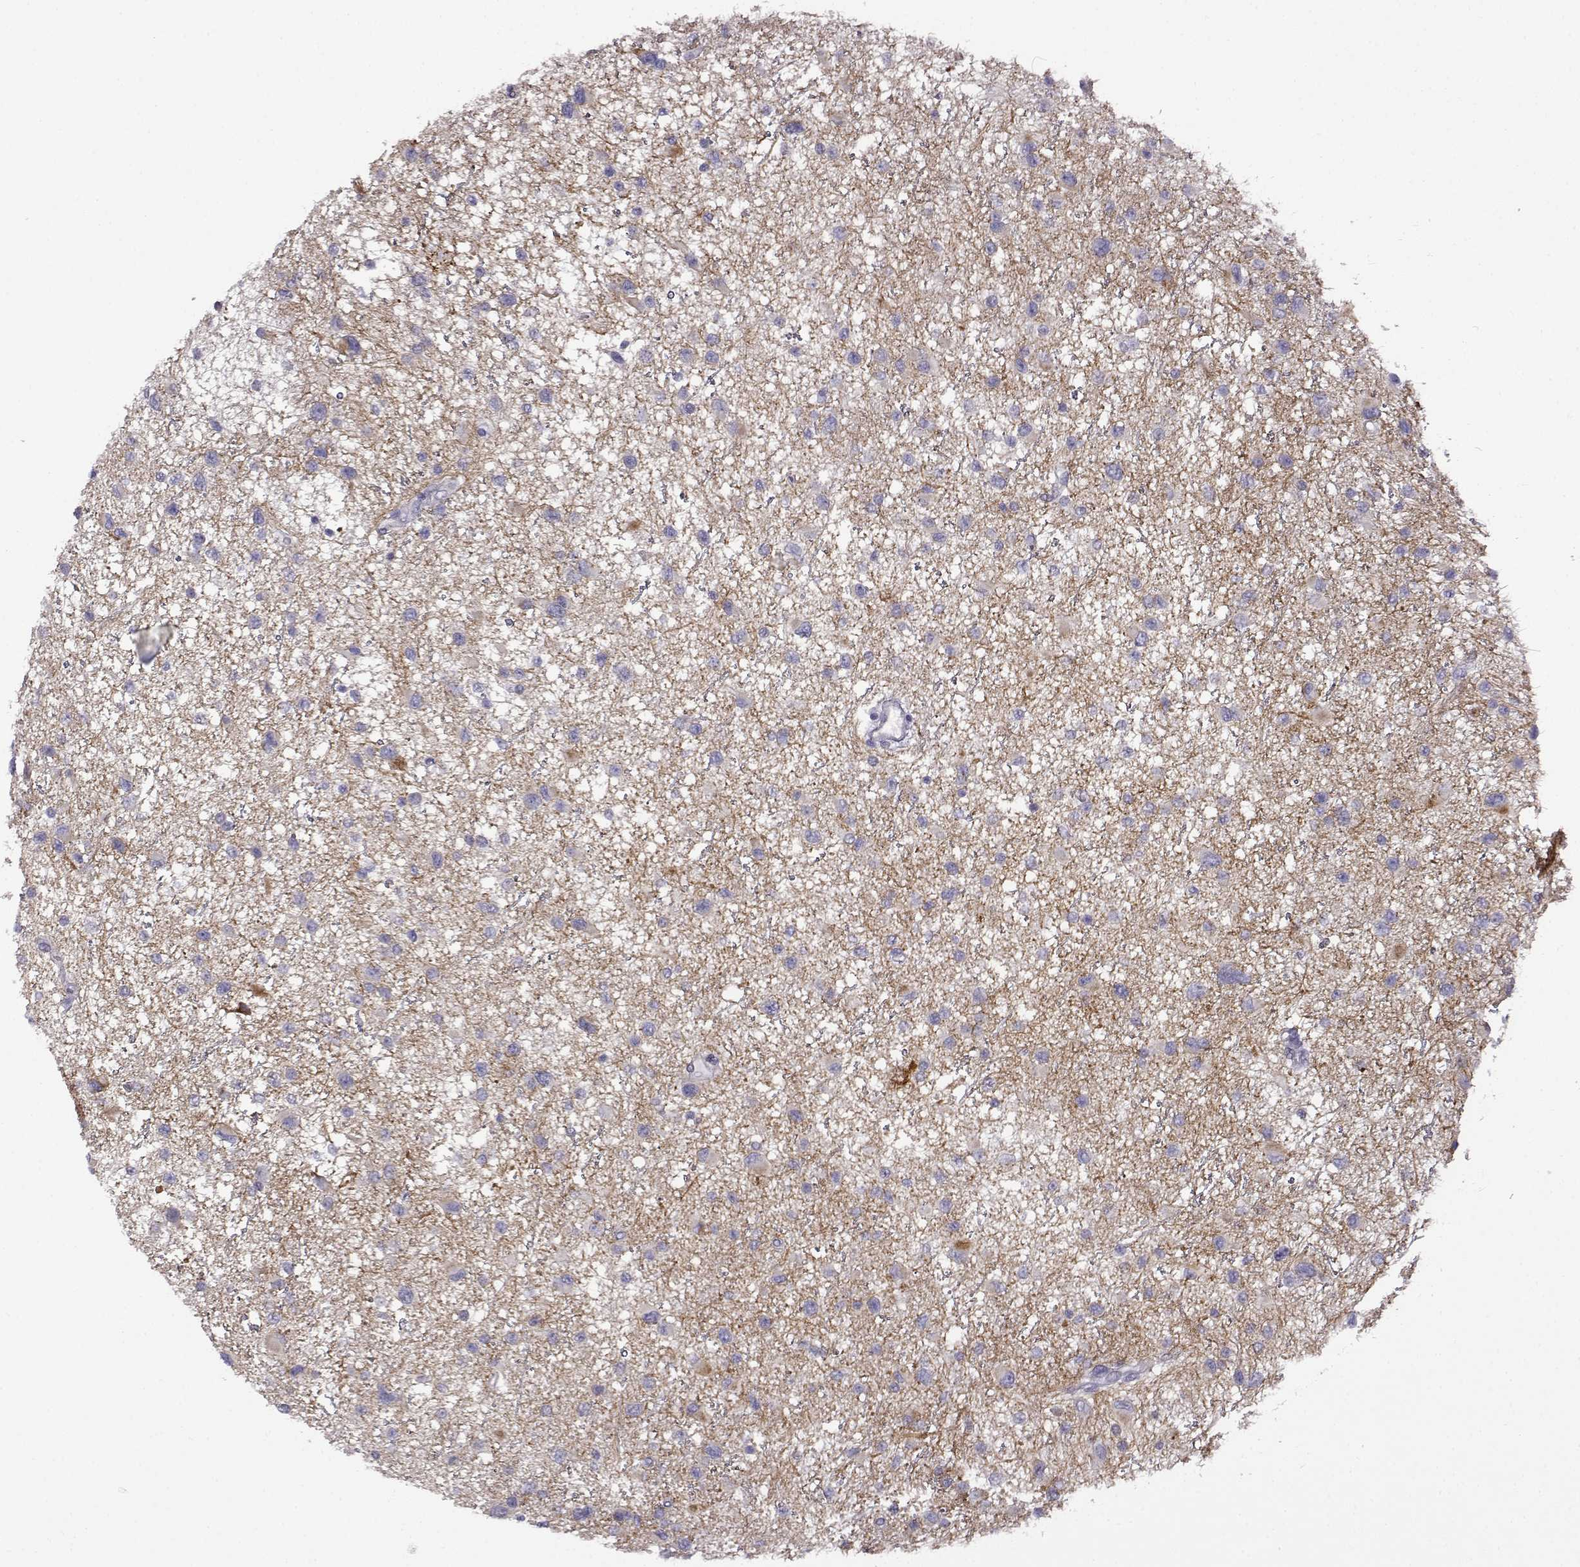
{"staining": {"intensity": "negative", "quantity": "none", "location": "none"}, "tissue": "glioma", "cell_type": "Tumor cells", "image_type": "cancer", "snomed": [{"axis": "morphology", "description": "Glioma, malignant, Low grade"}, {"axis": "topography", "description": "Brain"}], "caption": "This is a photomicrograph of IHC staining of low-grade glioma (malignant), which shows no staining in tumor cells.", "gene": "VGF", "patient": {"sex": "female", "age": 32}}